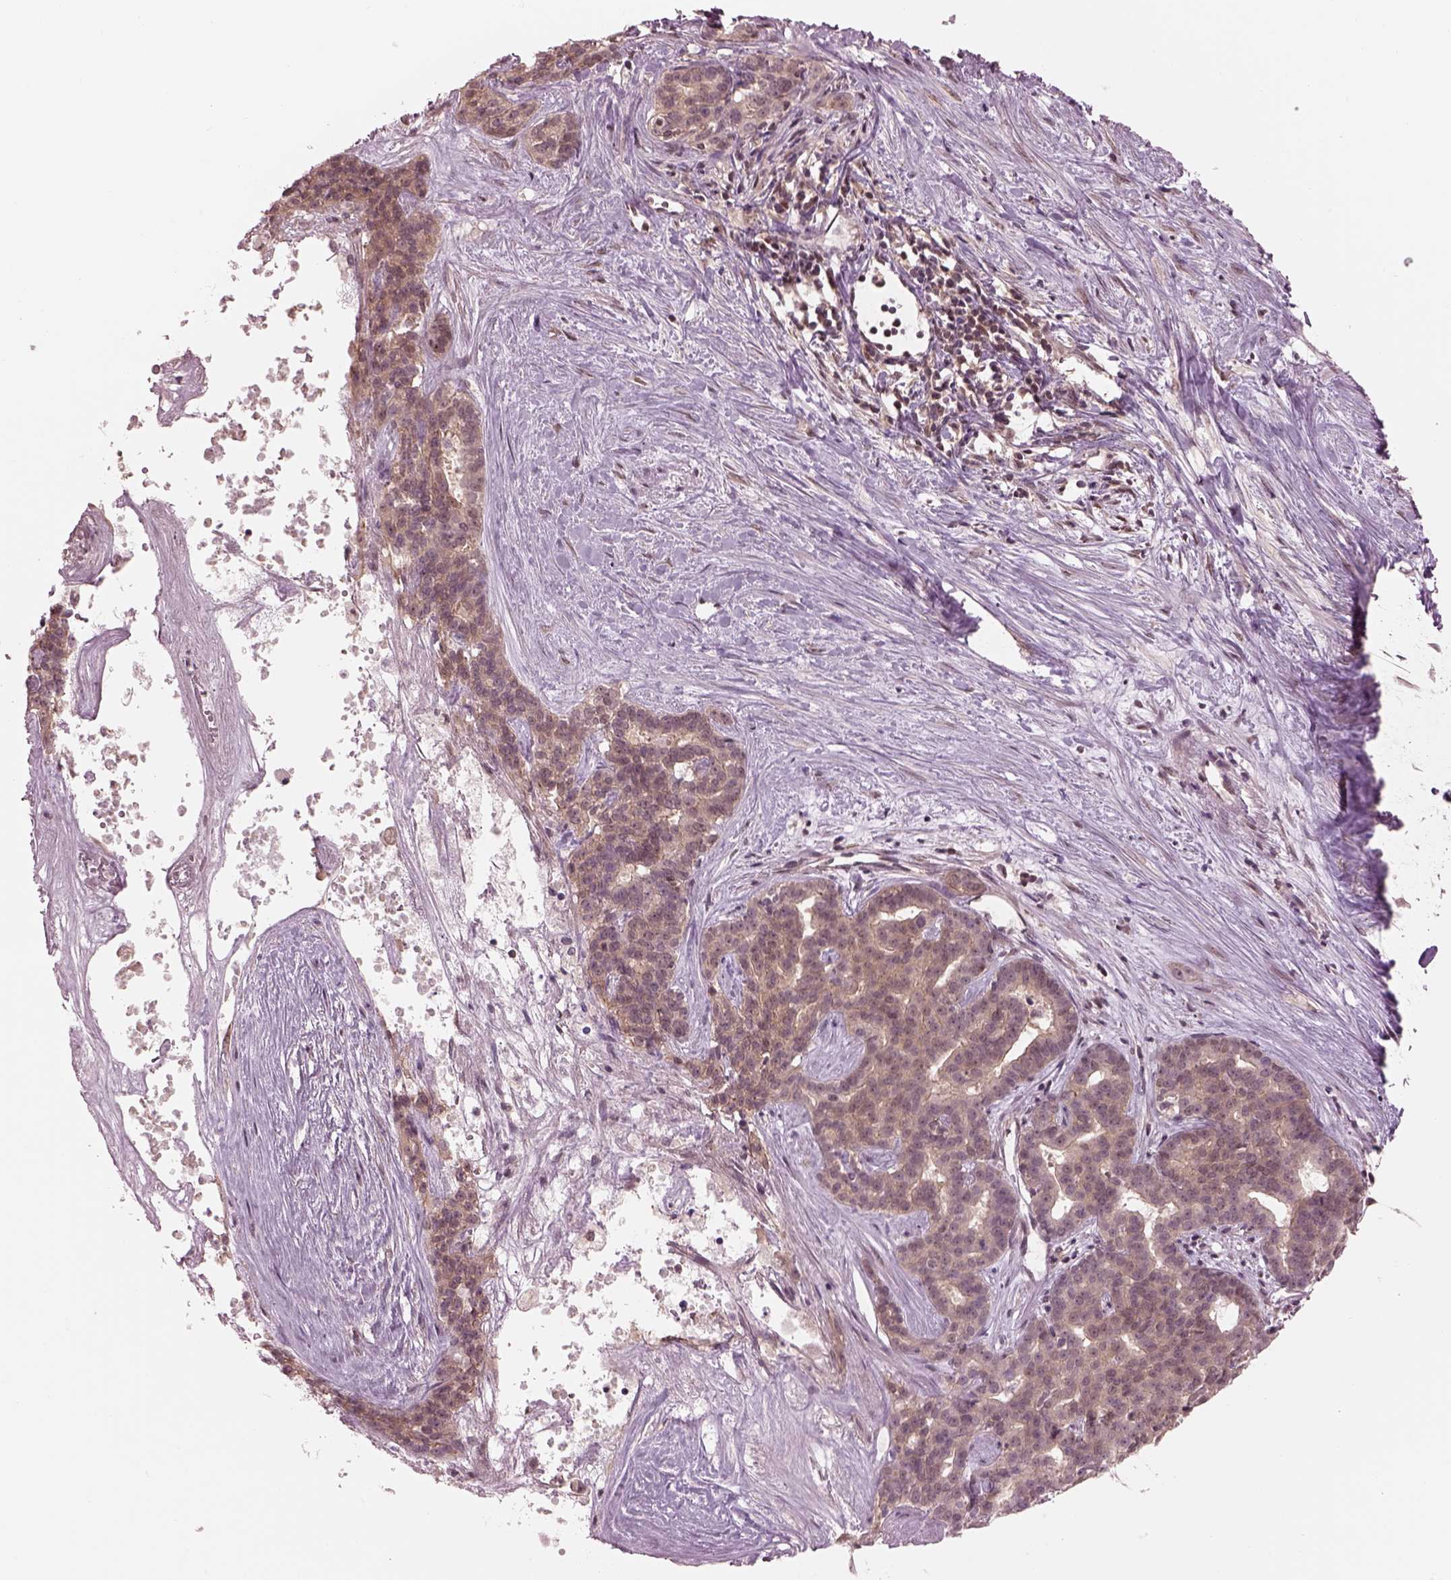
{"staining": {"intensity": "weak", "quantity": ">75%", "location": "cytoplasmic/membranous"}, "tissue": "liver cancer", "cell_type": "Tumor cells", "image_type": "cancer", "snomed": [{"axis": "morphology", "description": "Cholangiocarcinoma"}, {"axis": "topography", "description": "Liver"}], "caption": "About >75% of tumor cells in human liver cholangiocarcinoma display weak cytoplasmic/membranous protein staining as visualized by brown immunohistochemical staining.", "gene": "SRI", "patient": {"sex": "female", "age": 47}}